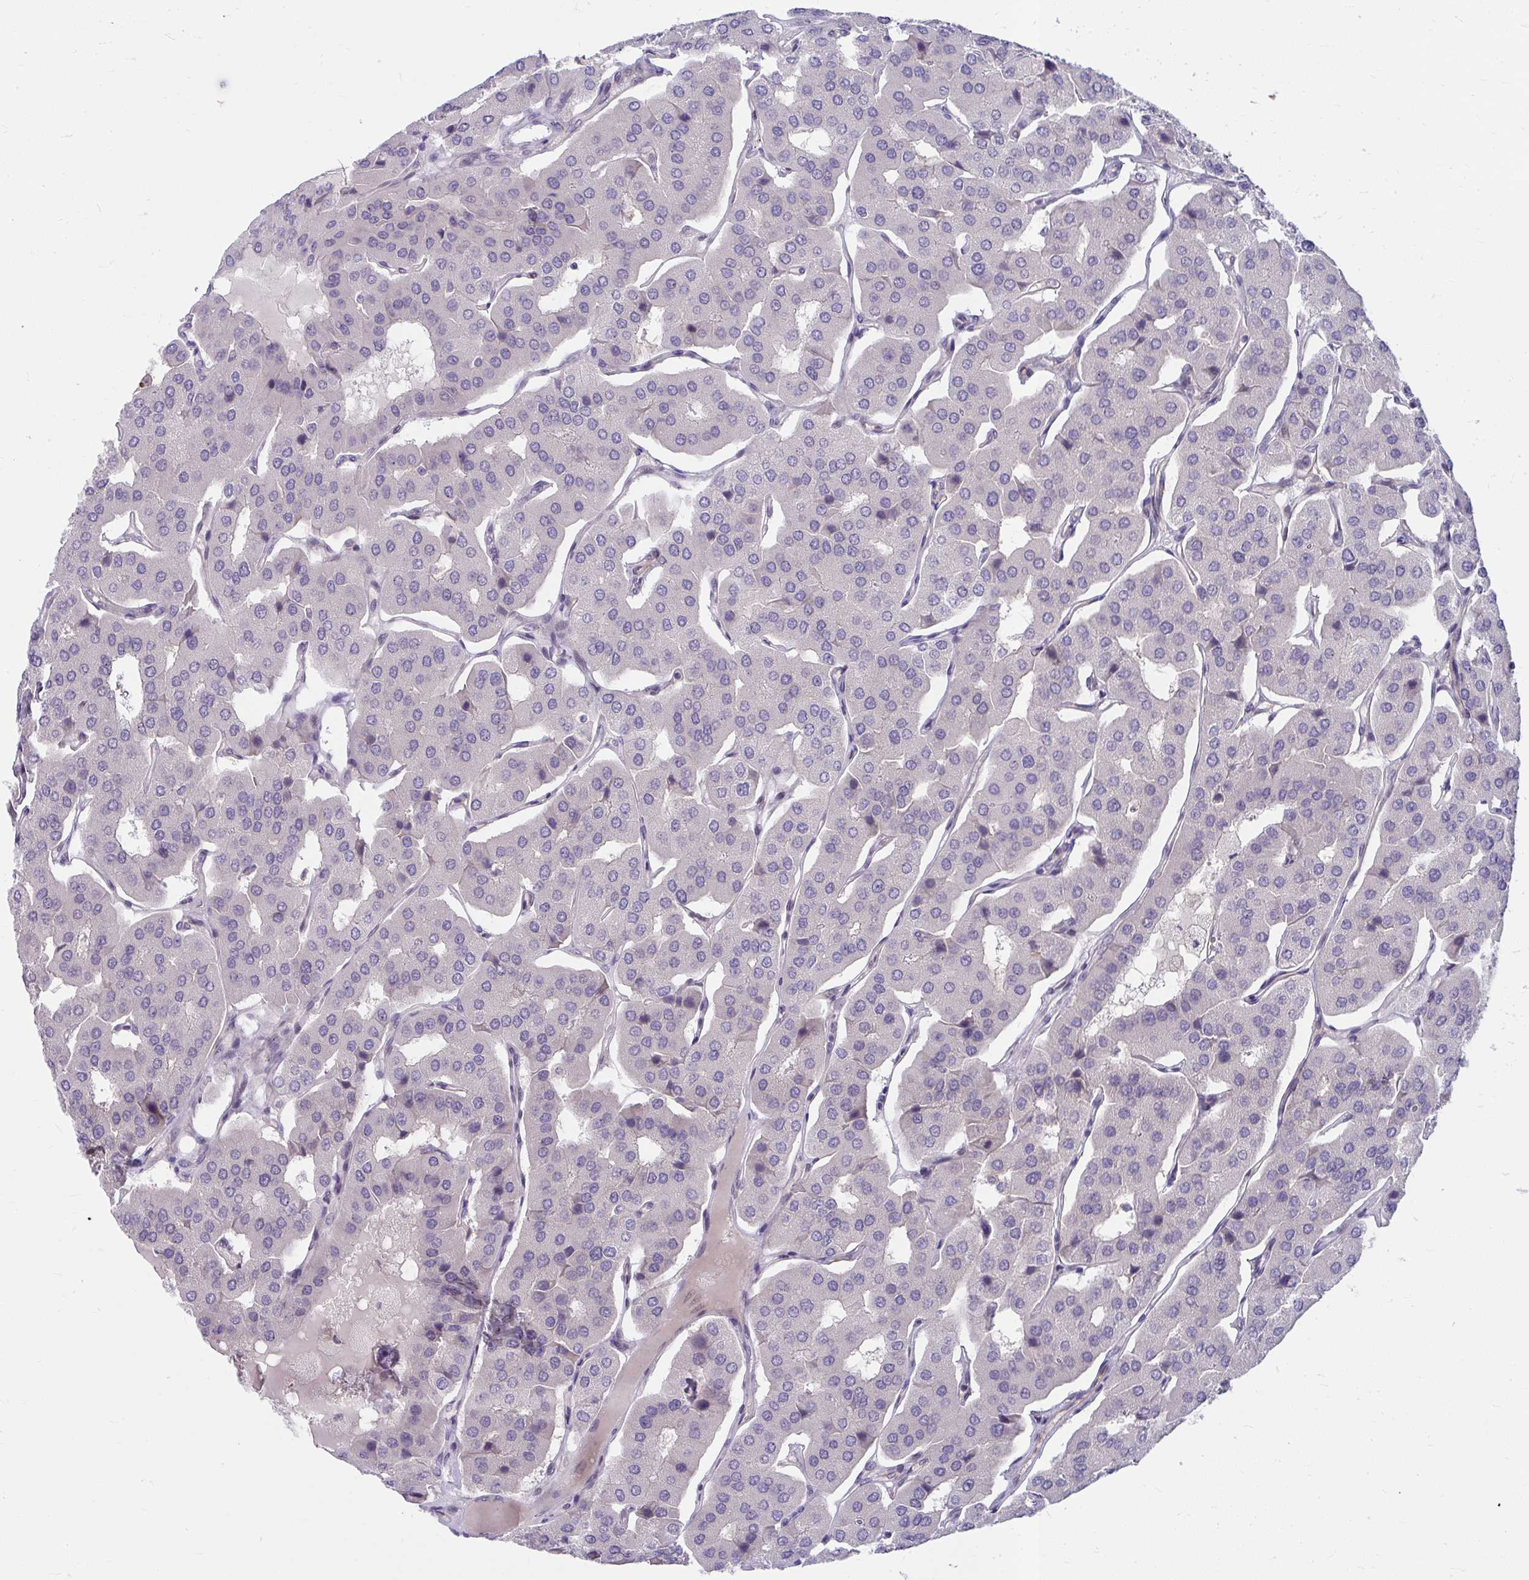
{"staining": {"intensity": "negative", "quantity": "none", "location": "none"}, "tissue": "parathyroid gland", "cell_type": "Glandular cells", "image_type": "normal", "snomed": [{"axis": "morphology", "description": "Normal tissue, NOS"}, {"axis": "morphology", "description": "Adenoma, NOS"}, {"axis": "topography", "description": "Parathyroid gland"}], "caption": "There is no significant positivity in glandular cells of parathyroid gland. The staining is performed using DAB brown chromogen with nuclei counter-stained in using hematoxylin.", "gene": "MUS81", "patient": {"sex": "female", "age": 86}}